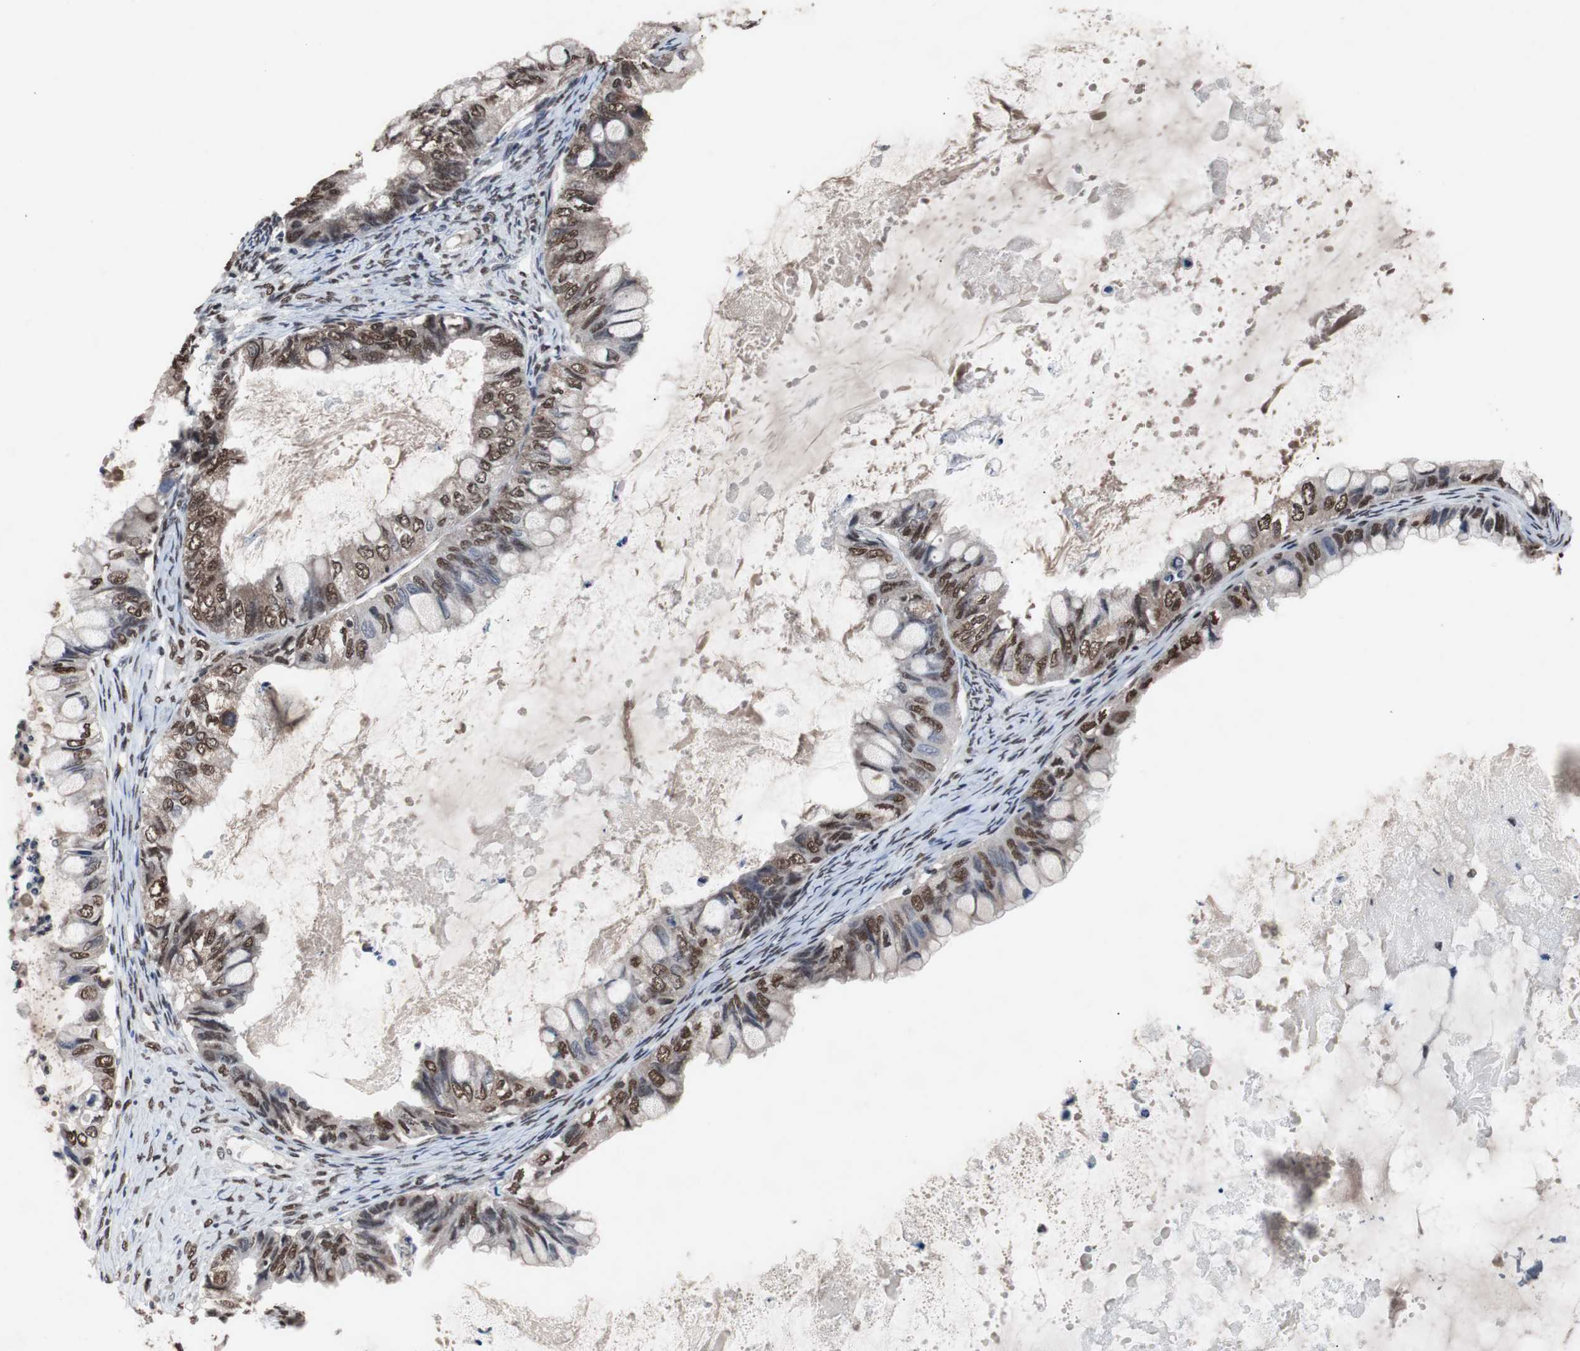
{"staining": {"intensity": "moderate", "quantity": ">75%", "location": "nuclear"}, "tissue": "ovarian cancer", "cell_type": "Tumor cells", "image_type": "cancer", "snomed": [{"axis": "morphology", "description": "Cystadenocarcinoma, mucinous, NOS"}, {"axis": "topography", "description": "Ovary"}], "caption": "An IHC image of neoplastic tissue is shown. Protein staining in brown shows moderate nuclear positivity in ovarian mucinous cystadenocarcinoma within tumor cells. (Stains: DAB in brown, nuclei in blue, Microscopy: brightfield microscopy at high magnification).", "gene": "MED27", "patient": {"sex": "female", "age": 80}}